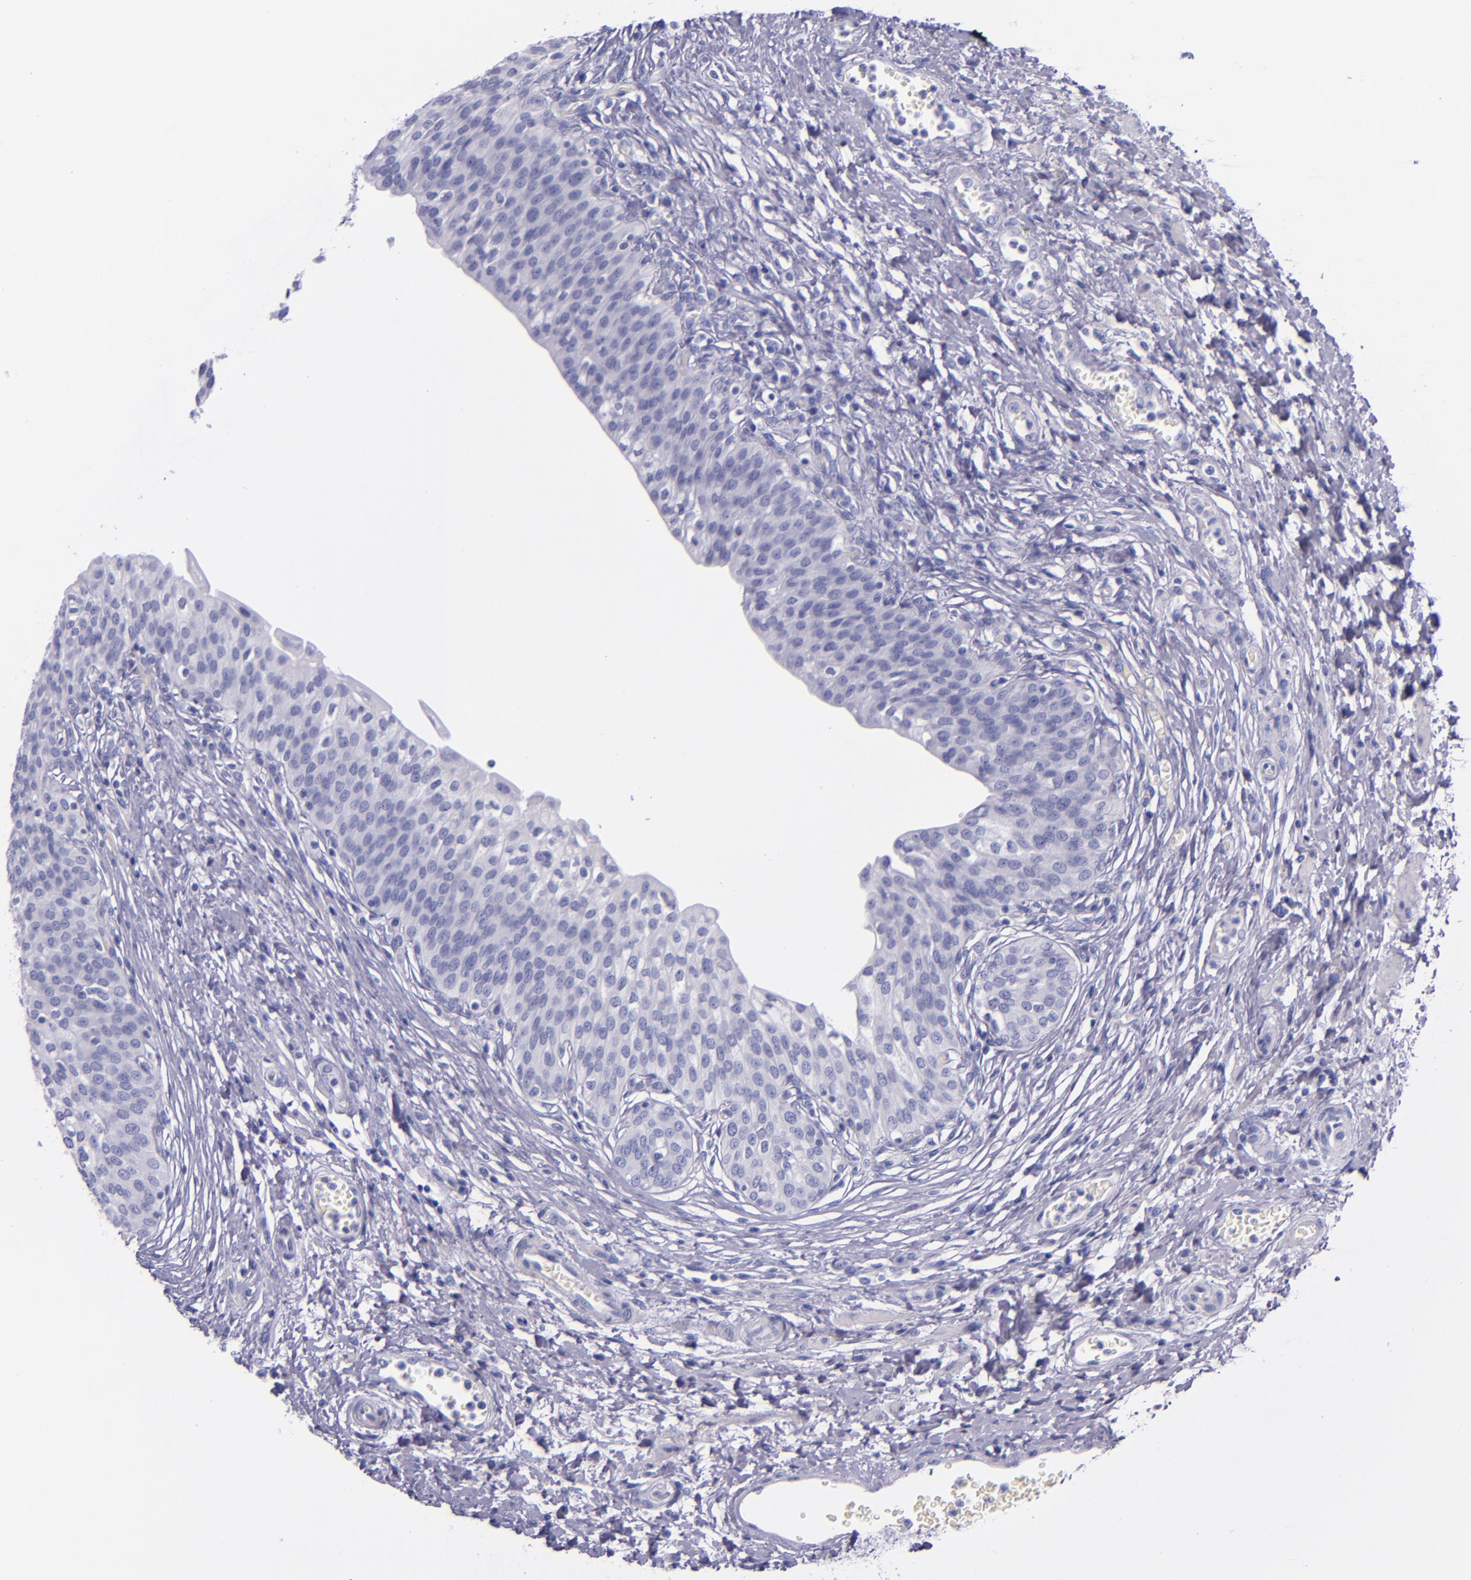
{"staining": {"intensity": "negative", "quantity": "none", "location": "none"}, "tissue": "urinary bladder", "cell_type": "Urothelial cells", "image_type": "normal", "snomed": [{"axis": "morphology", "description": "Normal tissue, NOS"}, {"axis": "topography", "description": "Smooth muscle"}, {"axis": "topography", "description": "Urinary bladder"}], "caption": "An image of urinary bladder stained for a protein demonstrates no brown staining in urothelial cells. The staining was performed using DAB (3,3'-diaminobenzidine) to visualize the protein expression in brown, while the nuclei were stained in blue with hematoxylin (Magnification: 20x).", "gene": "LAG3", "patient": {"sex": "male", "age": 35}}